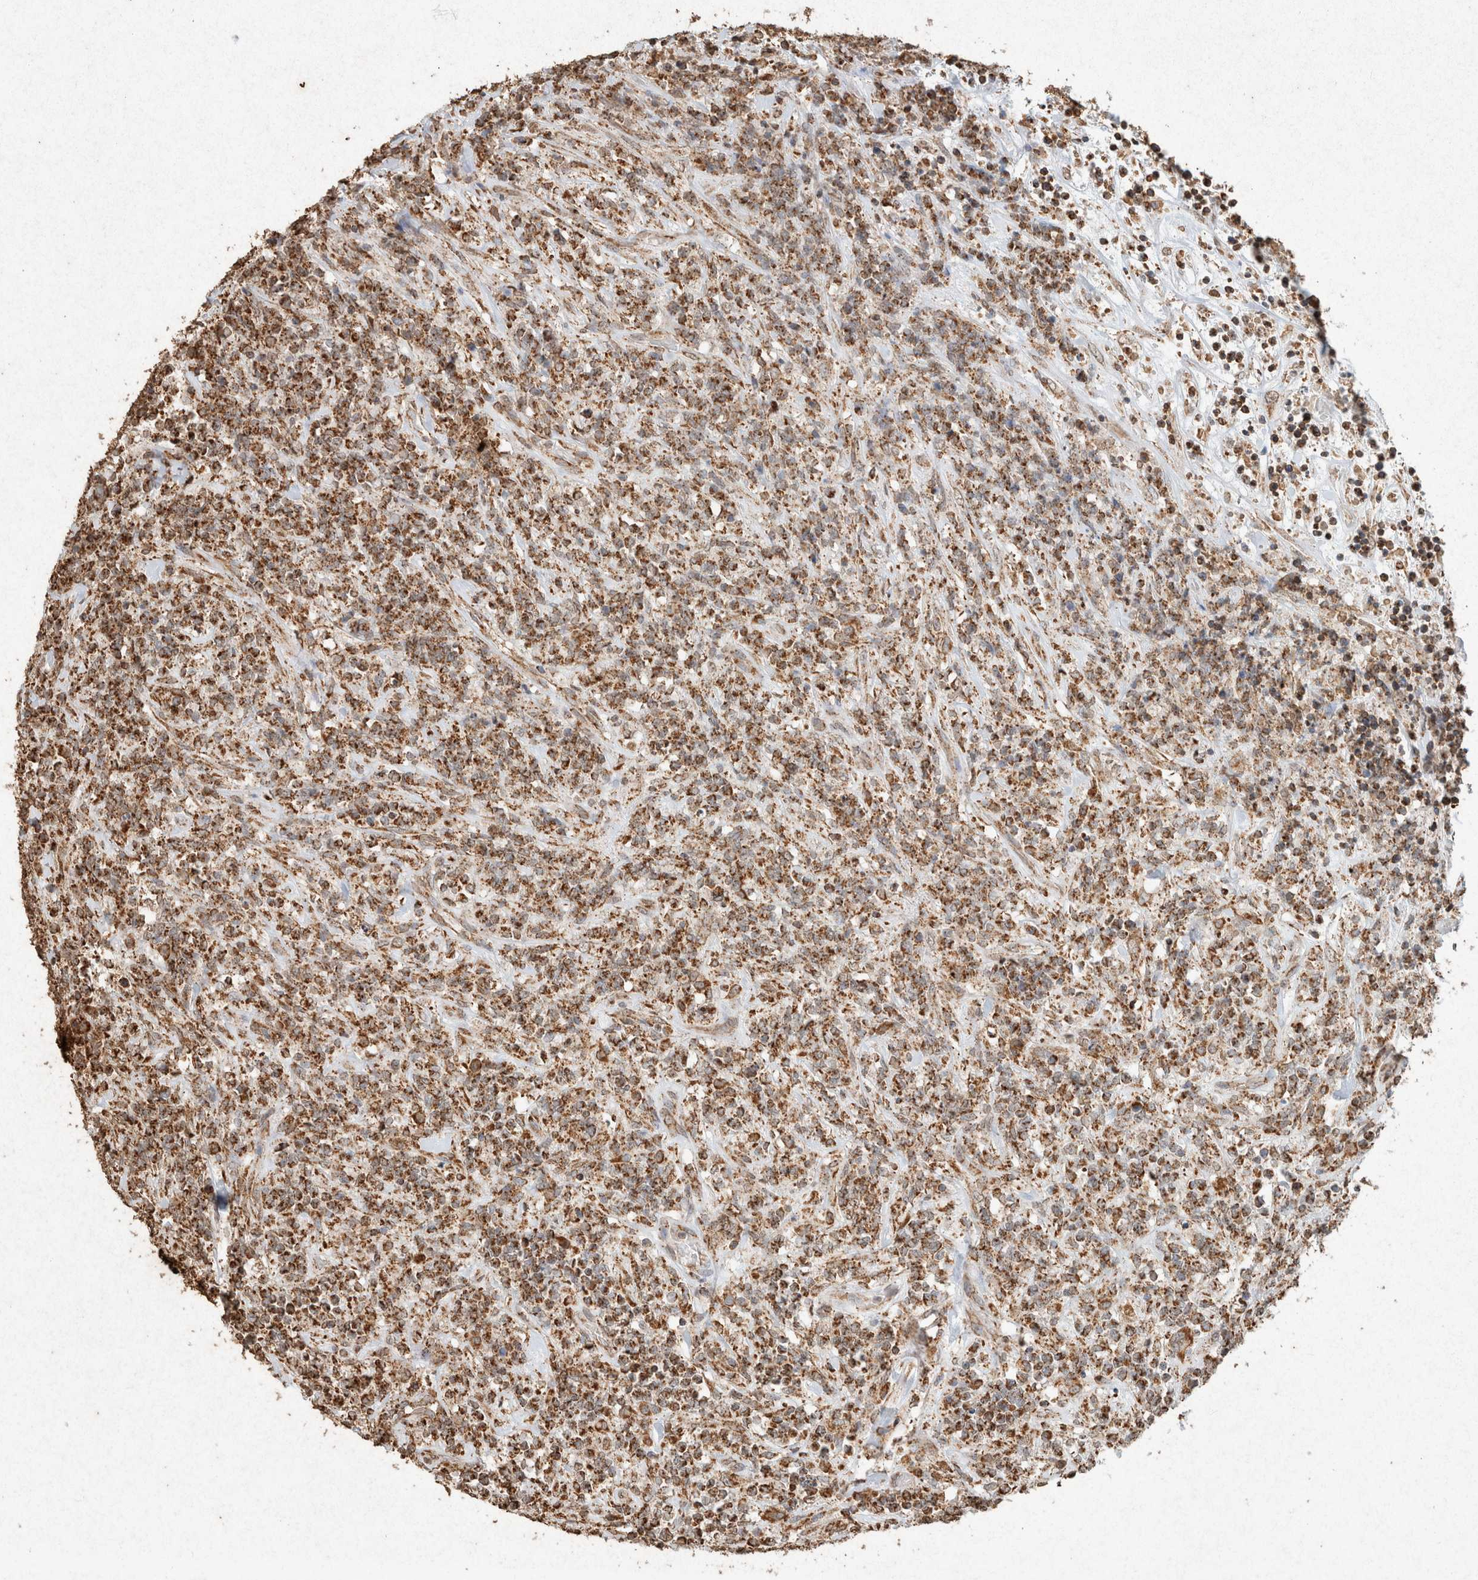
{"staining": {"intensity": "strong", "quantity": ">75%", "location": "cytoplasmic/membranous"}, "tissue": "lymphoma", "cell_type": "Tumor cells", "image_type": "cancer", "snomed": [{"axis": "morphology", "description": "Malignant lymphoma, non-Hodgkin's type, High grade"}, {"axis": "topography", "description": "Soft tissue"}], "caption": "DAB (3,3'-diaminobenzidine) immunohistochemical staining of human malignant lymphoma, non-Hodgkin's type (high-grade) shows strong cytoplasmic/membranous protein staining in approximately >75% of tumor cells.", "gene": "SDC2", "patient": {"sex": "male", "age": 18}}